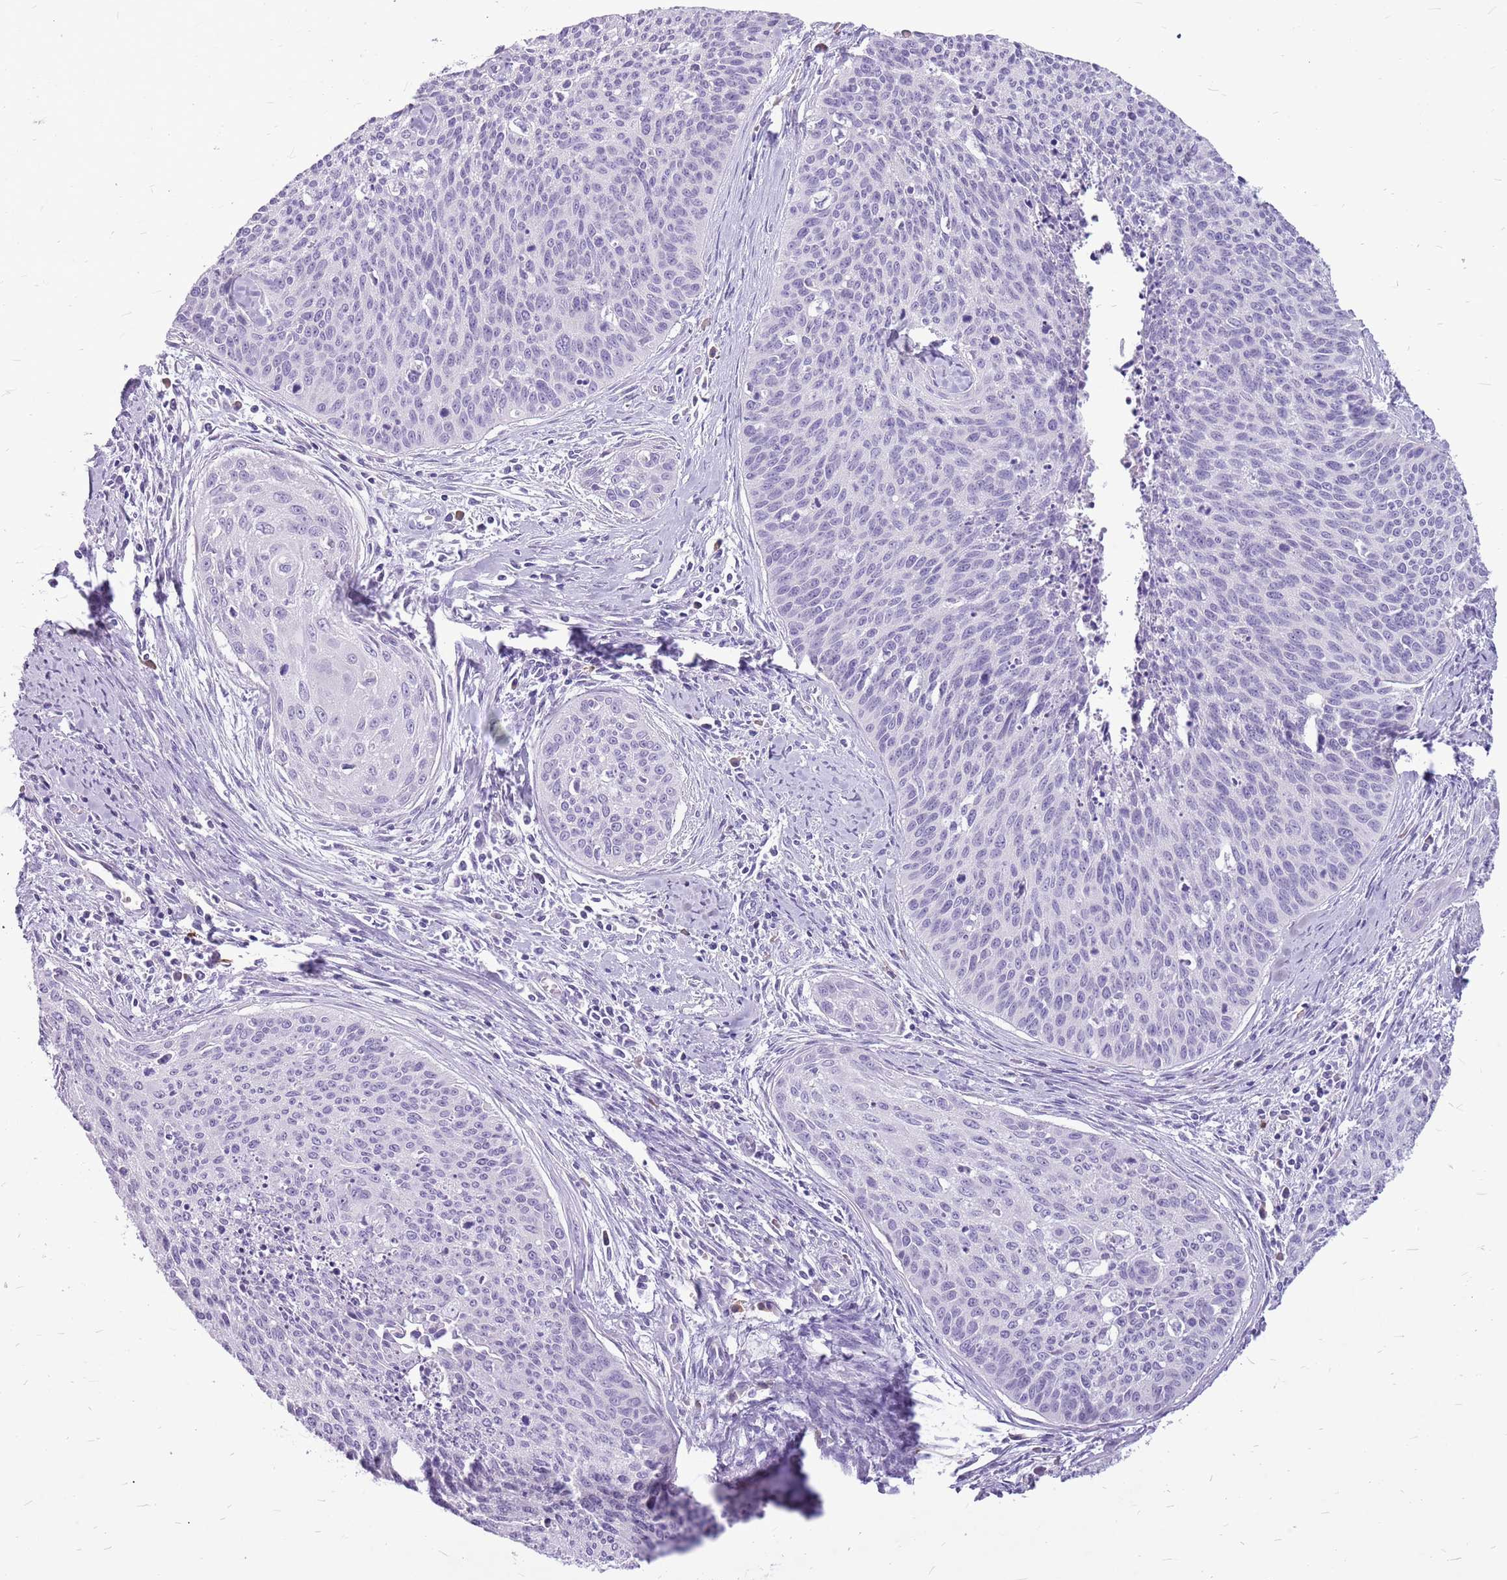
{"staining": {"intensity": "negative", "quantity": "none", "location": "none"}, "tissue": "cervical cancer", "cell_type": "Tumor cells", "image_type": "cancer", "snomed": [{"axis": "morphology", "description": "Squamous cell carcinoma, NOS"}, {"axis": "topography", "description": "Cervix"}], "caption": "Immunohistochemistry histopathology image of neoplastic tissue: cervical cancer stained with DAB exhibits no significant protein expression in tumor cells.", "gene": "ZNF425", "patient": {"sex": "female", "age": 55}}